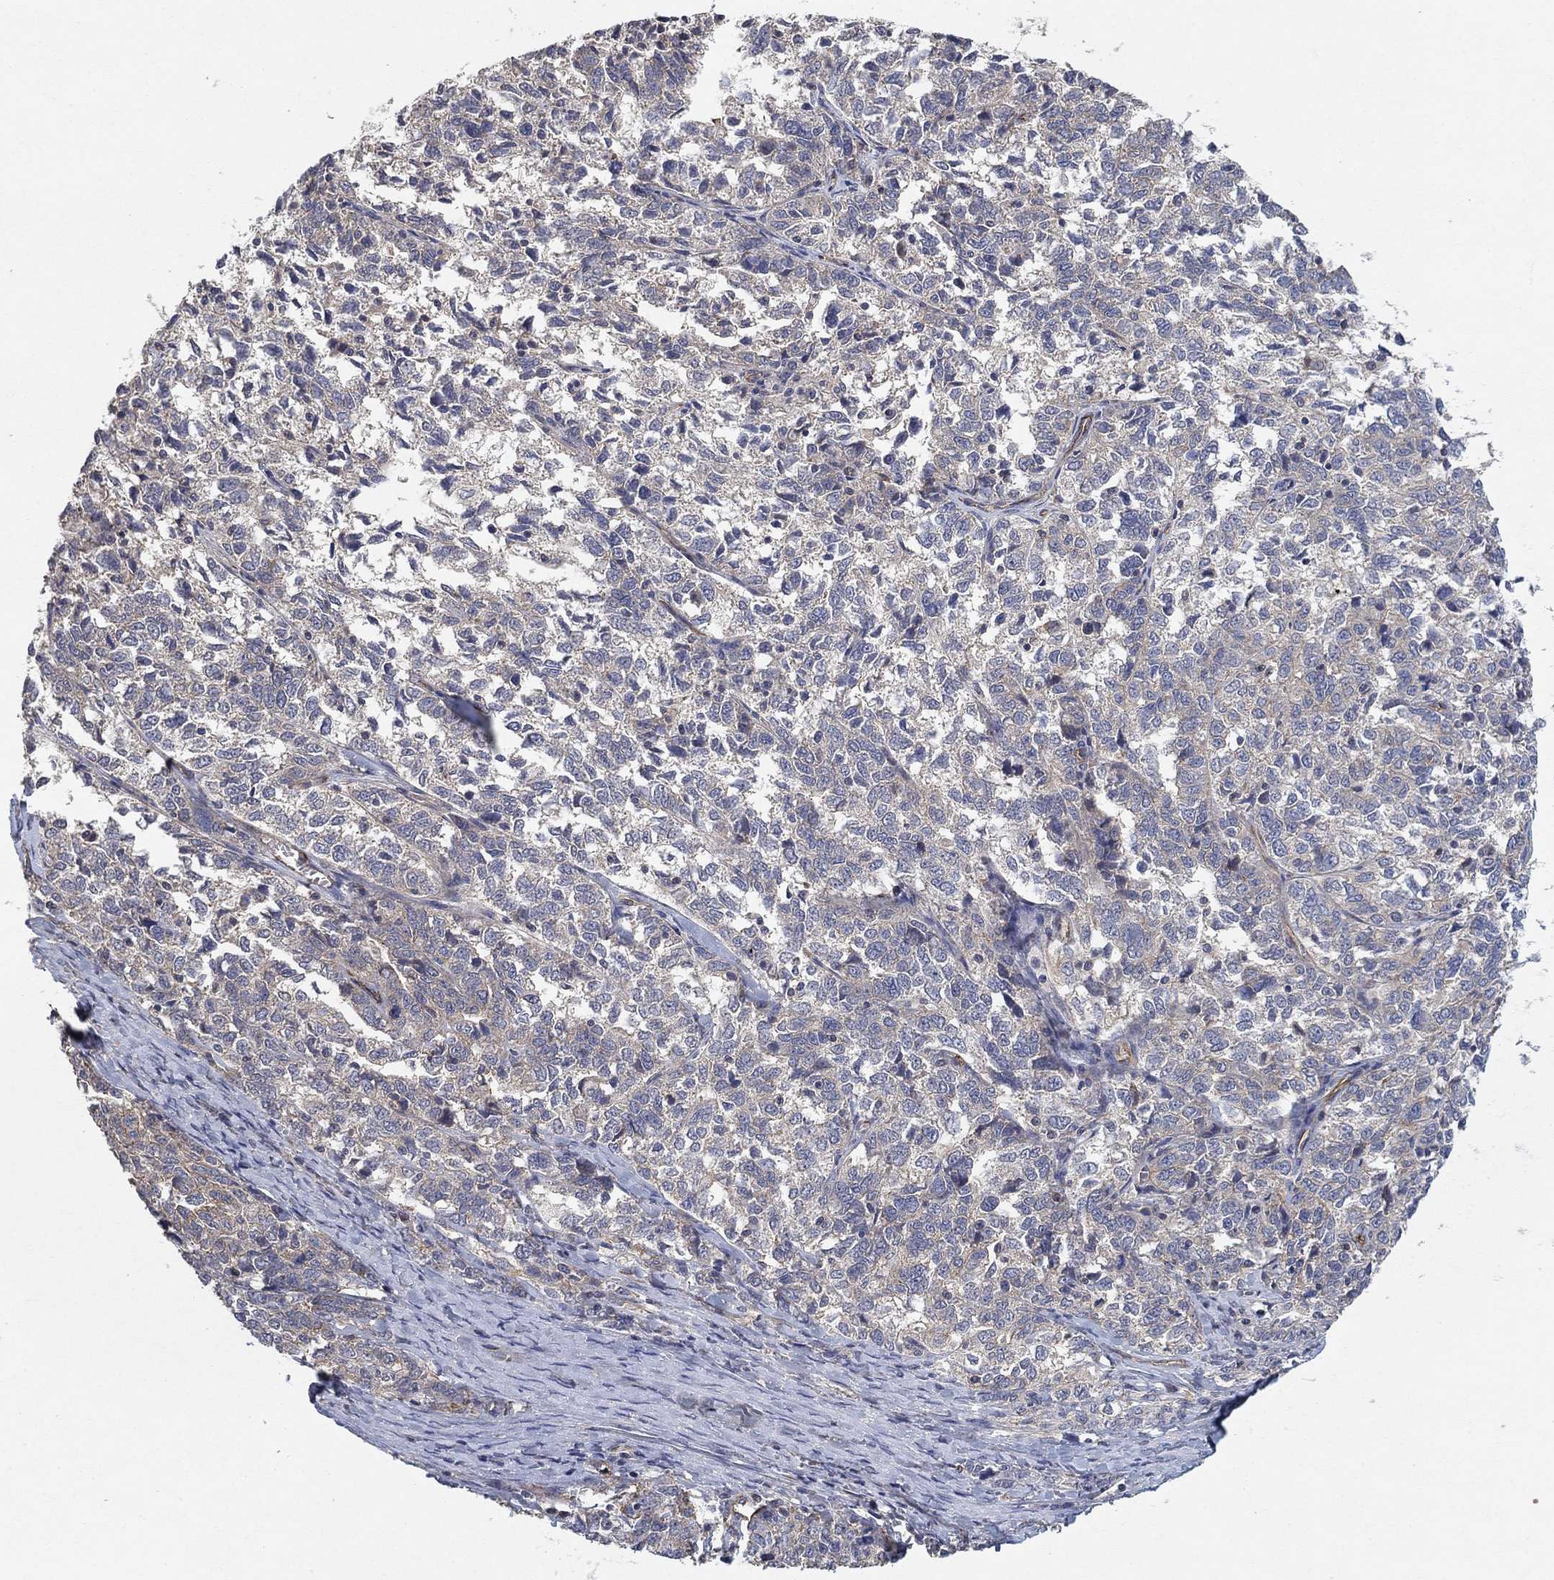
{"staining": {"intensity": "negative", "quantity": "none", "location": "none"}, "tissue": "ovarian cancer", "cell_type": "Tumor cells", "image_type": "cancer", "snomed": [{"axis": "morphology", "description": "Cystadenocarcinoma, serous, NOS"}, {"axis": "topography", "description": "Ovary"}], "caption": "Immunohistochemical staining of human ovarian serous cystadenocarcinoma shows no significant staining in tumor cells. (DAB immunohistochemistry (IHC) with hematoxylin counter stain).", "gene": "MCUR1", "patient": {"sex": "female", "age": 71}}